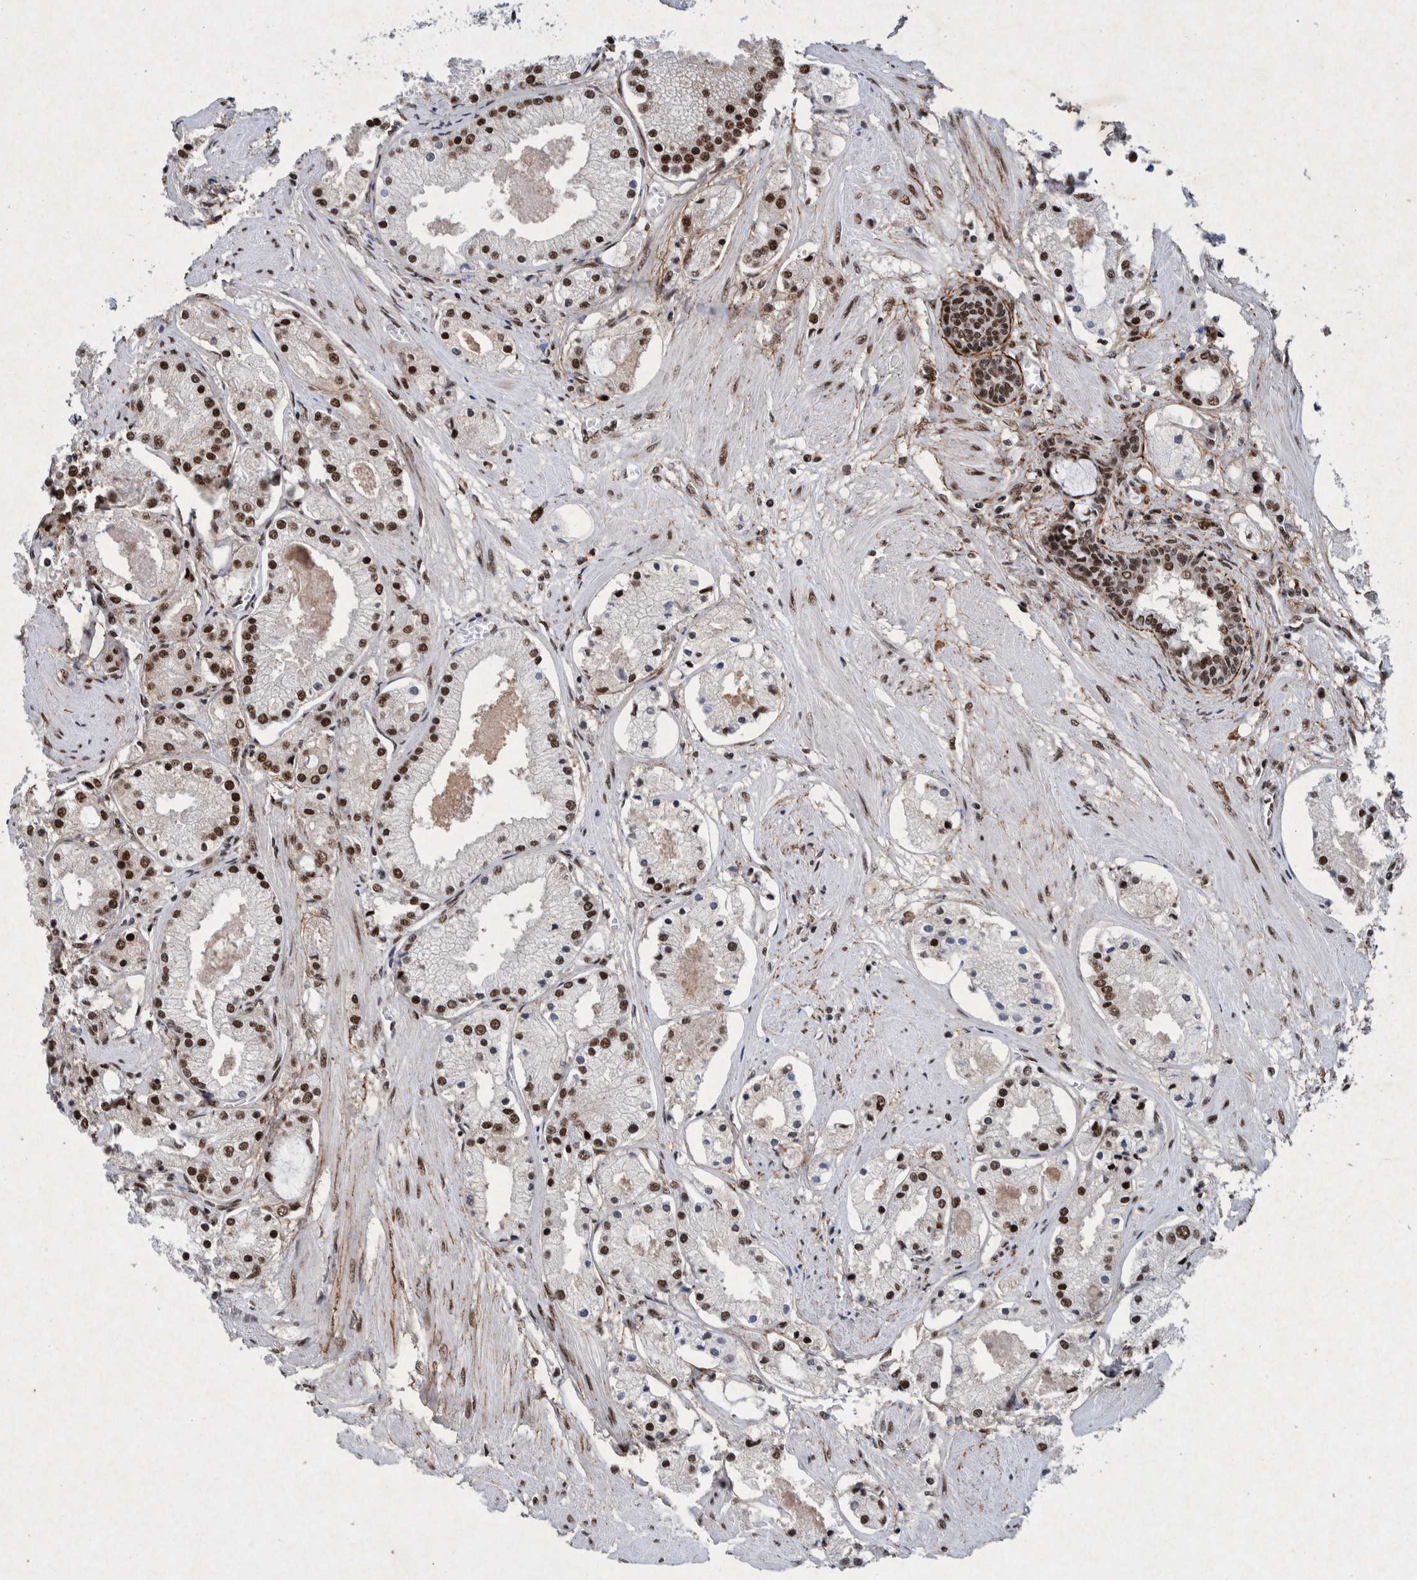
{"staining": {"intensity": "strong", "quantity": ">75%", "location": "nuclear"}, "tissue": "prostate cancer", "cell_type": "Tumor cells", "image_type": "cancer", "snomed": [{"axis": "morphology", "description": "Adenocarcinoma, High grade"}, {"axis": "topography", "description": "Prostate"}], "caption": "Prostate cancer stained for a protein (brown) exhibits strong nuclear positive staining in about >75% of tumor cells.", "gene": "TAF10", "patient": {"sex": "male", "age": 66}}